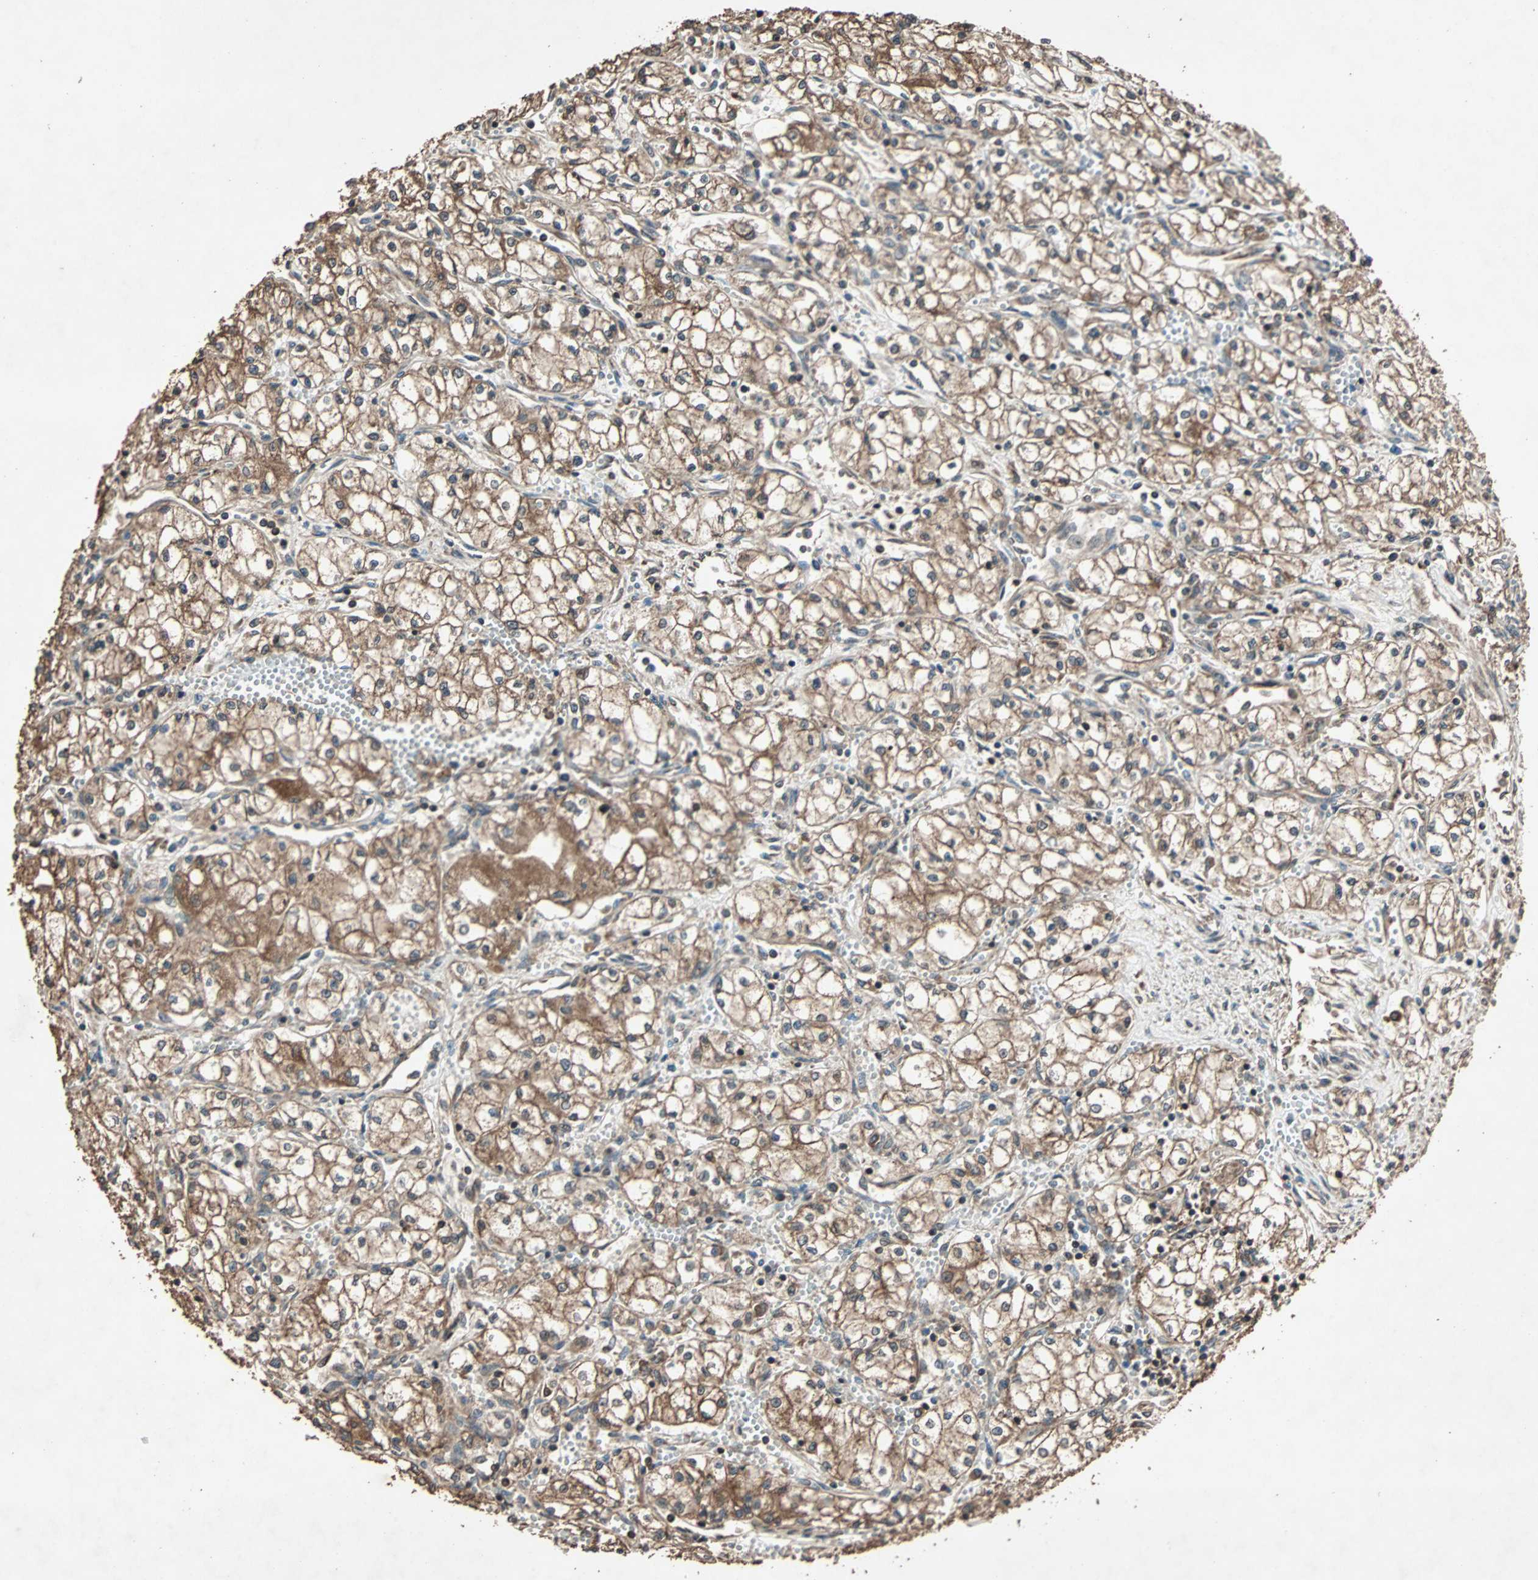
{"staining": {"intensity": "moderate", "quantity": ">75%", "location": "cytoplasmic/membranous"}, "tissue": "renal cancer", "cell_type": "Tumor cells", "image_type": "cancer", "snomed": [{"axis": "morphology", "description": "Normal tissue, NOS"}, {"axis": "morphology", "description": "Adenocarcinoma, NOS"}, {"axis": "topography", "description": "Kidney"}], "caption": "Immunohistochemical staining of renal cancer (adenocarcinoma) shows medium levels of moderate cytoplasmic/membranous expression in approximately >75% of tumor cells.", "gene": "LAMTOR5", "patient": {"sex": "male", "age": 59}}